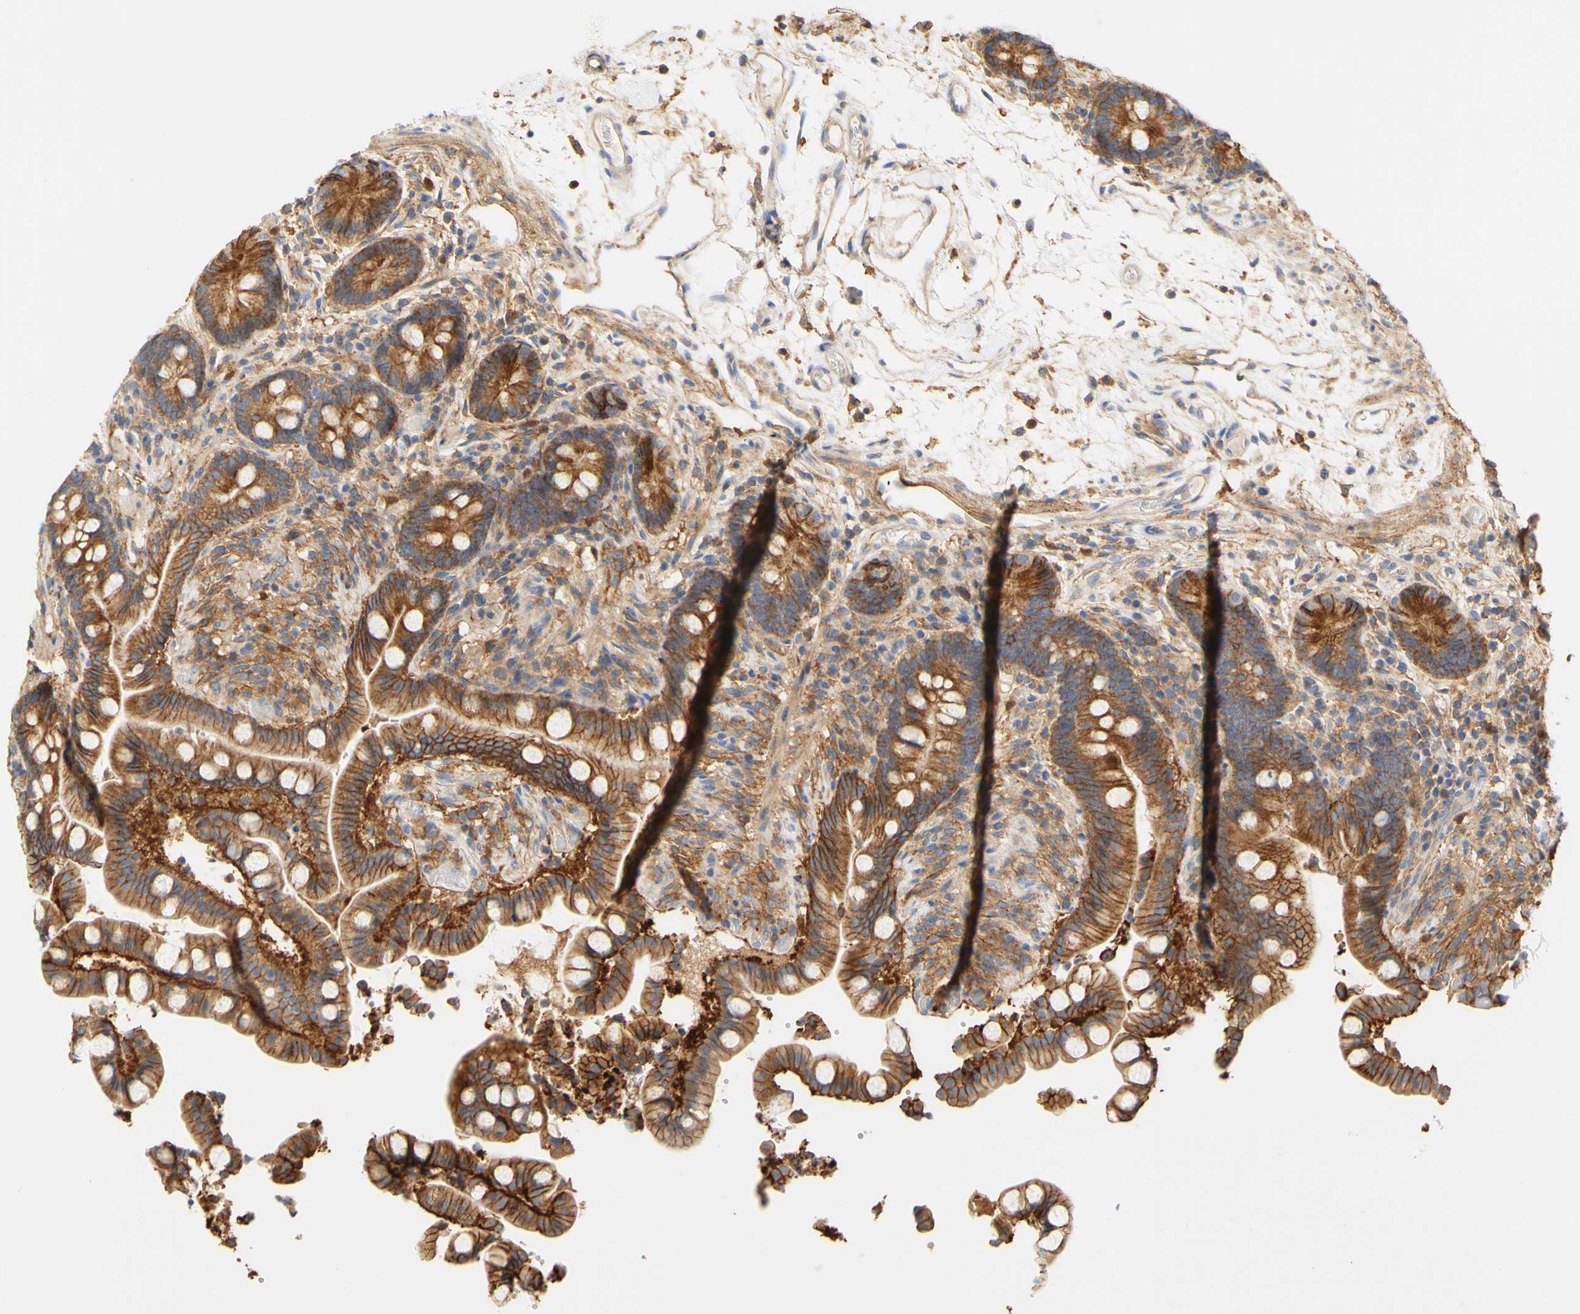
{"staining": {"intensity": "weak", "quantity": "25%-75%", "location": "cytoplasmic/membranous"}, "tissue": "colon", "cell_type": "Endothelial cells", "image_type": "normal", "snomed": [{"axis": "morphology", "description": "Normal tissue, NOS"}, {"axis": "topography", "description": "Colon"}], "caption": "Protein expression analysis of benign colon exhibits weak cytoplasmic/membranous positivity in approximately 25%-75% of endothelial cells. Ihc stains the protein of interest in brown and the nuclei are stained blue.", "gene": "PCDH7", "patient": {"sex": "male", "age": 73}}